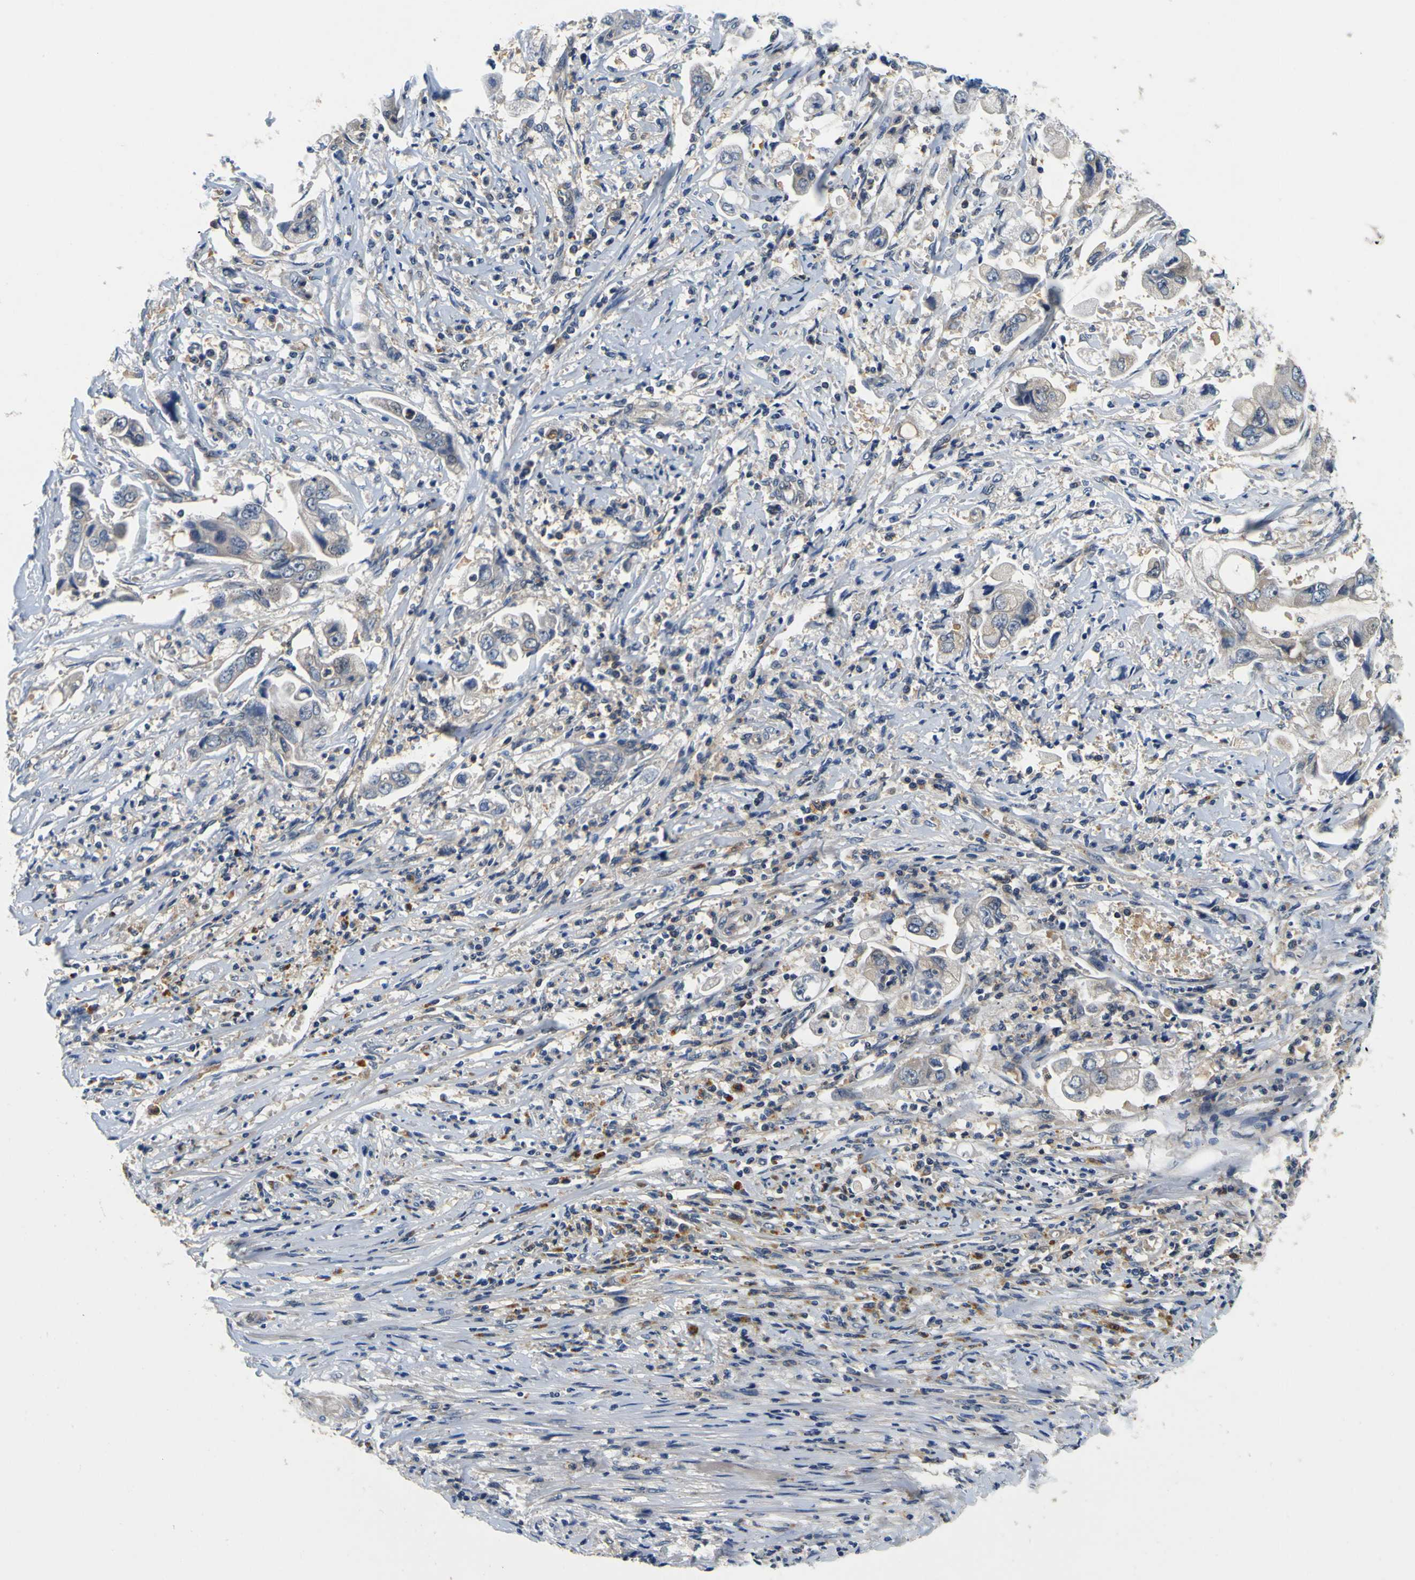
{"staining": {"intensity": "weak", "quantity": "<25%", "location": "cytoplasmic/membranous"}, "tissue": "stomach cancer", "cell_type": "Tumor cells", "image_type": "cancer", "snomed": [{"axis": "morphology", "description": "Adenocarcinoma, NOS"}, {"axis": "topography", "description": "Stomach"}], "caption": "There is no significant expression in tumor cells of adenocarcinoma (stomach).", "gene": "TNIK", "patient": {"sex": "male", "age": 62}}